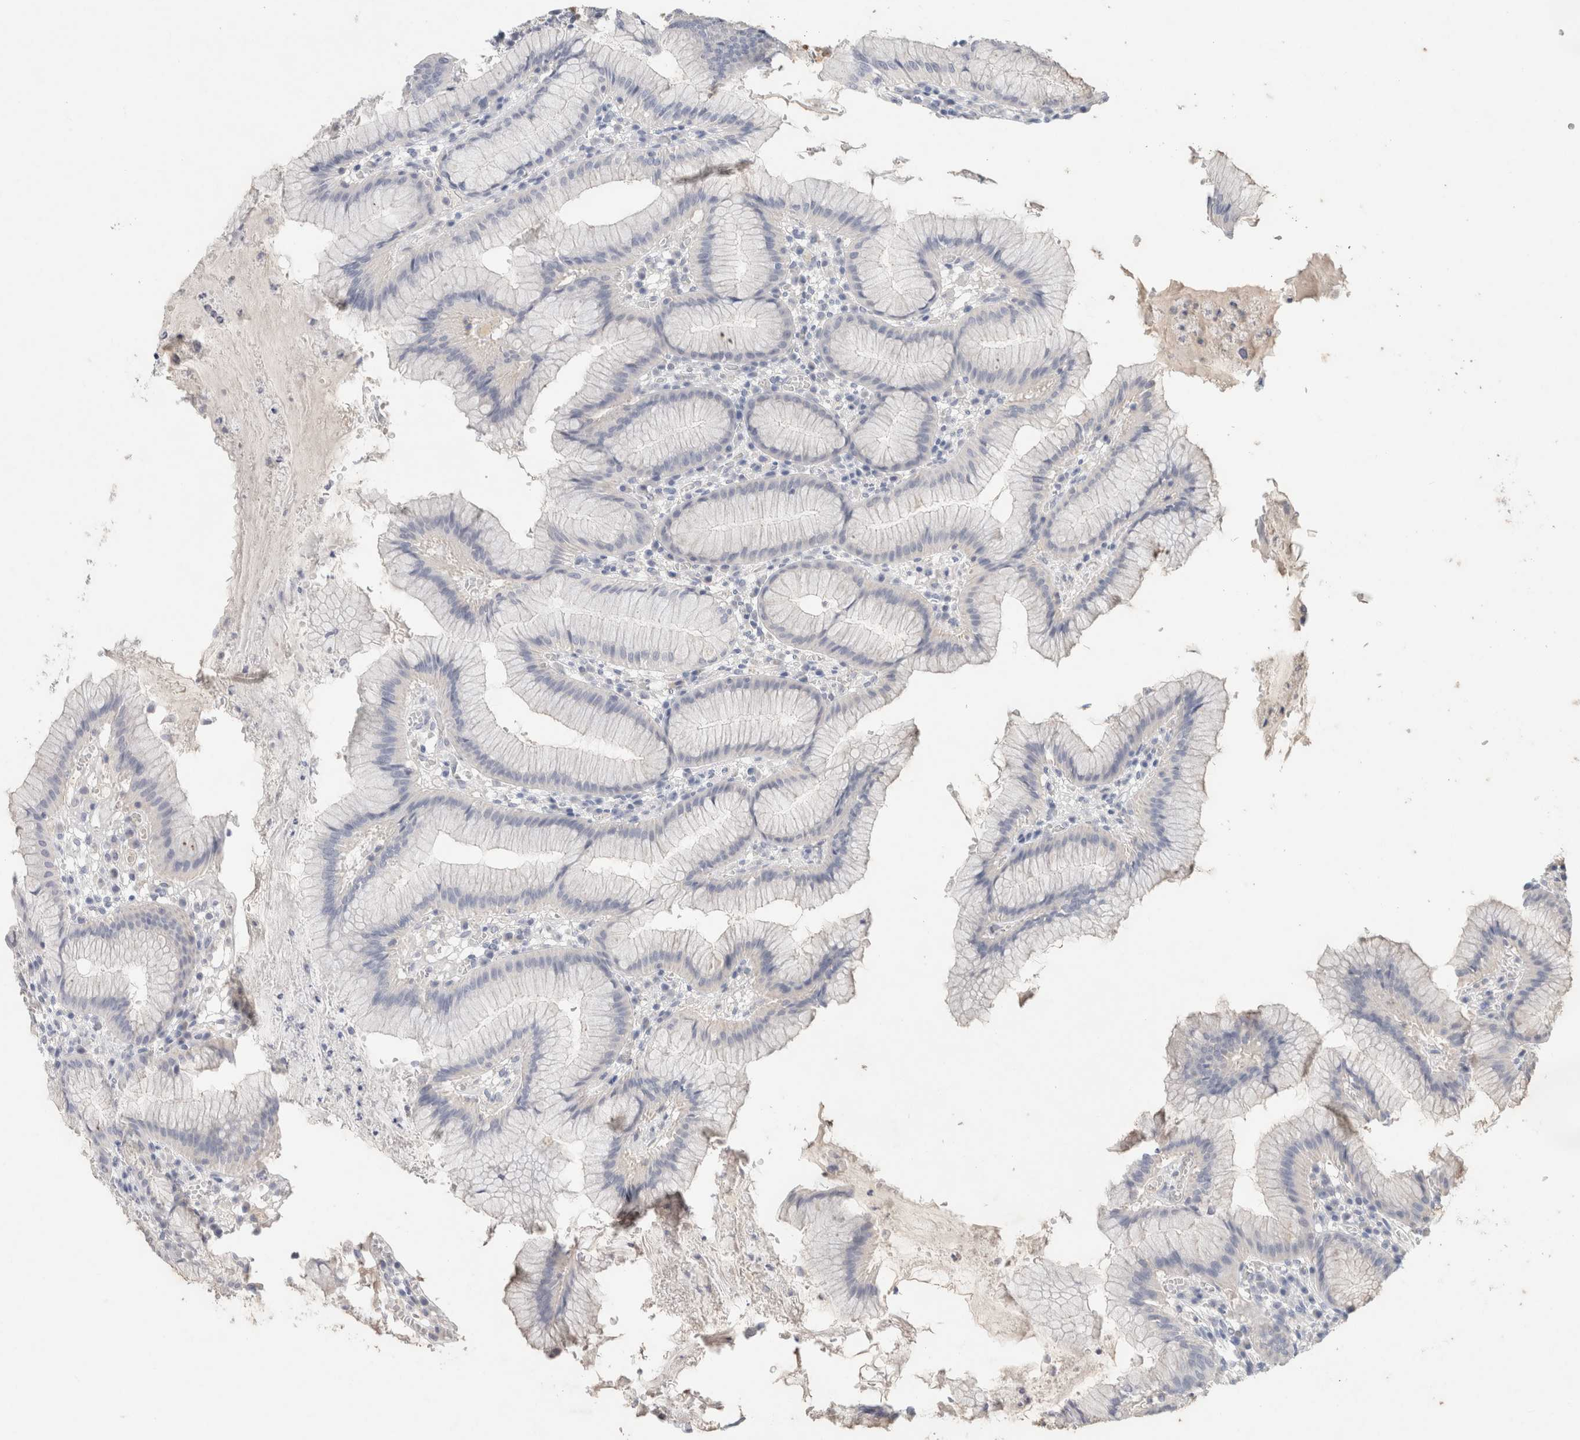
{"staining": {"intensity": "weak", "quantity": "<25%", "location": "cytoplasmic/membranous"}, "tissue": "stomach", "cell_type": "Glandular cells", "image_type": "normal", "snomed": [{"axis": "morphology", "description": "Normal tissue, NOS"}, {"axis": "topography", "description": "Stomach"}], "caption": "DAB (3,3'-diaminobenzidine) immunohistochemical staining of normal stomach reveals no significant expression in glandular cells.", "gene": "MPP2", "patient": {"sex": "male", "age": 55}}